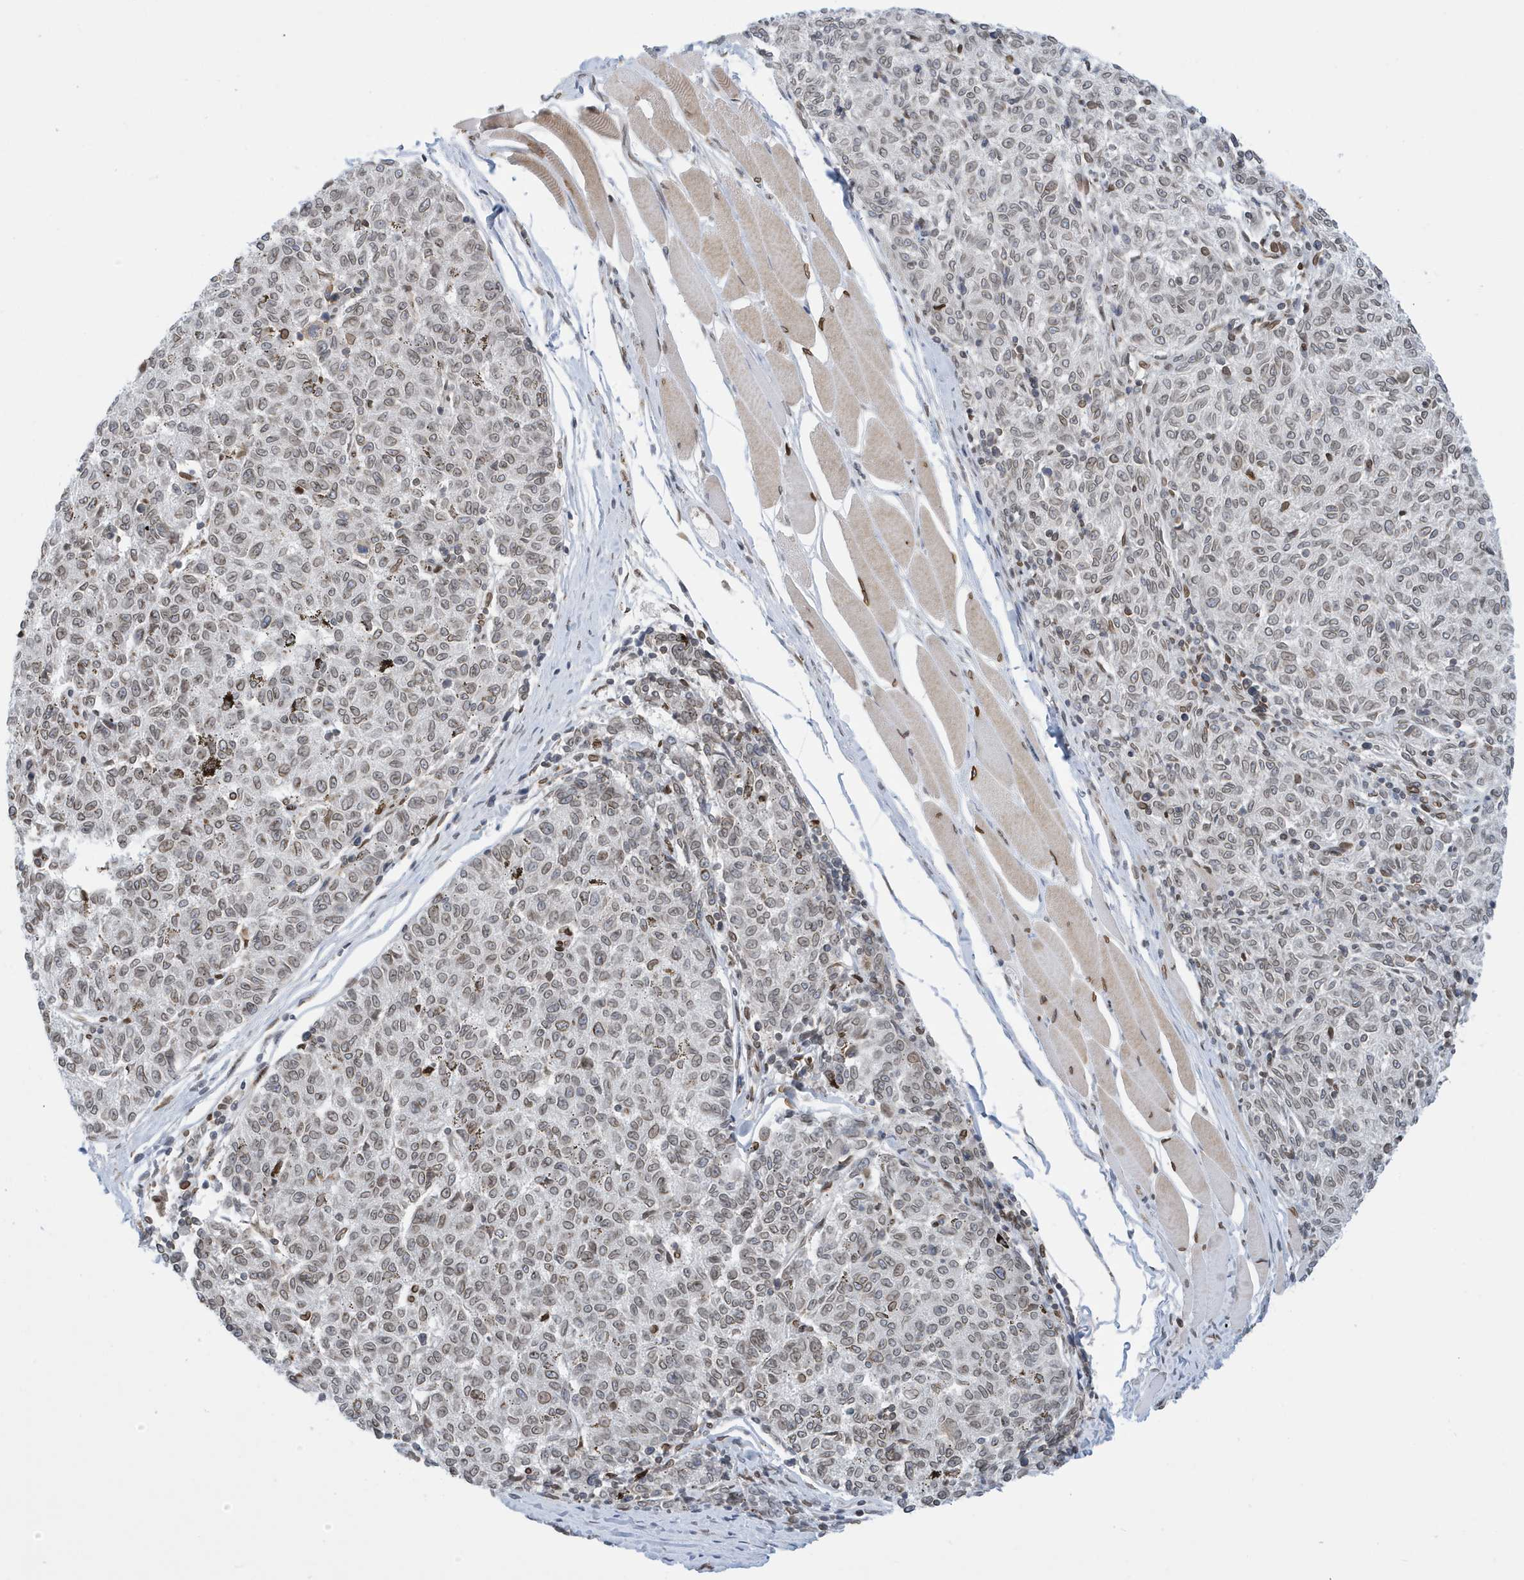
{"staining": {"intensity": "moderate", "quantity": ">75%", "location": "cytoplasmic/membranous,nuclear"}, "tissue": "melanoma", "cell_type": "Tumor cells", "image_type": "cancer", "snomed": [{"axis": "morphology", "description": "Malignant melanoma, NOS"}, {"axis": "topography", "description": "Skin"}], "caption": "An immunohistochemistry (IHC) micrograph of tumor tissue is shown. Protein staining in brown labels moderate cytoplasmic/membranous and nuclear positivity in malignant melanoma within tumor cells.", "gene": "PCYT1A", "patient": {"sex": "female", "age": 72}}